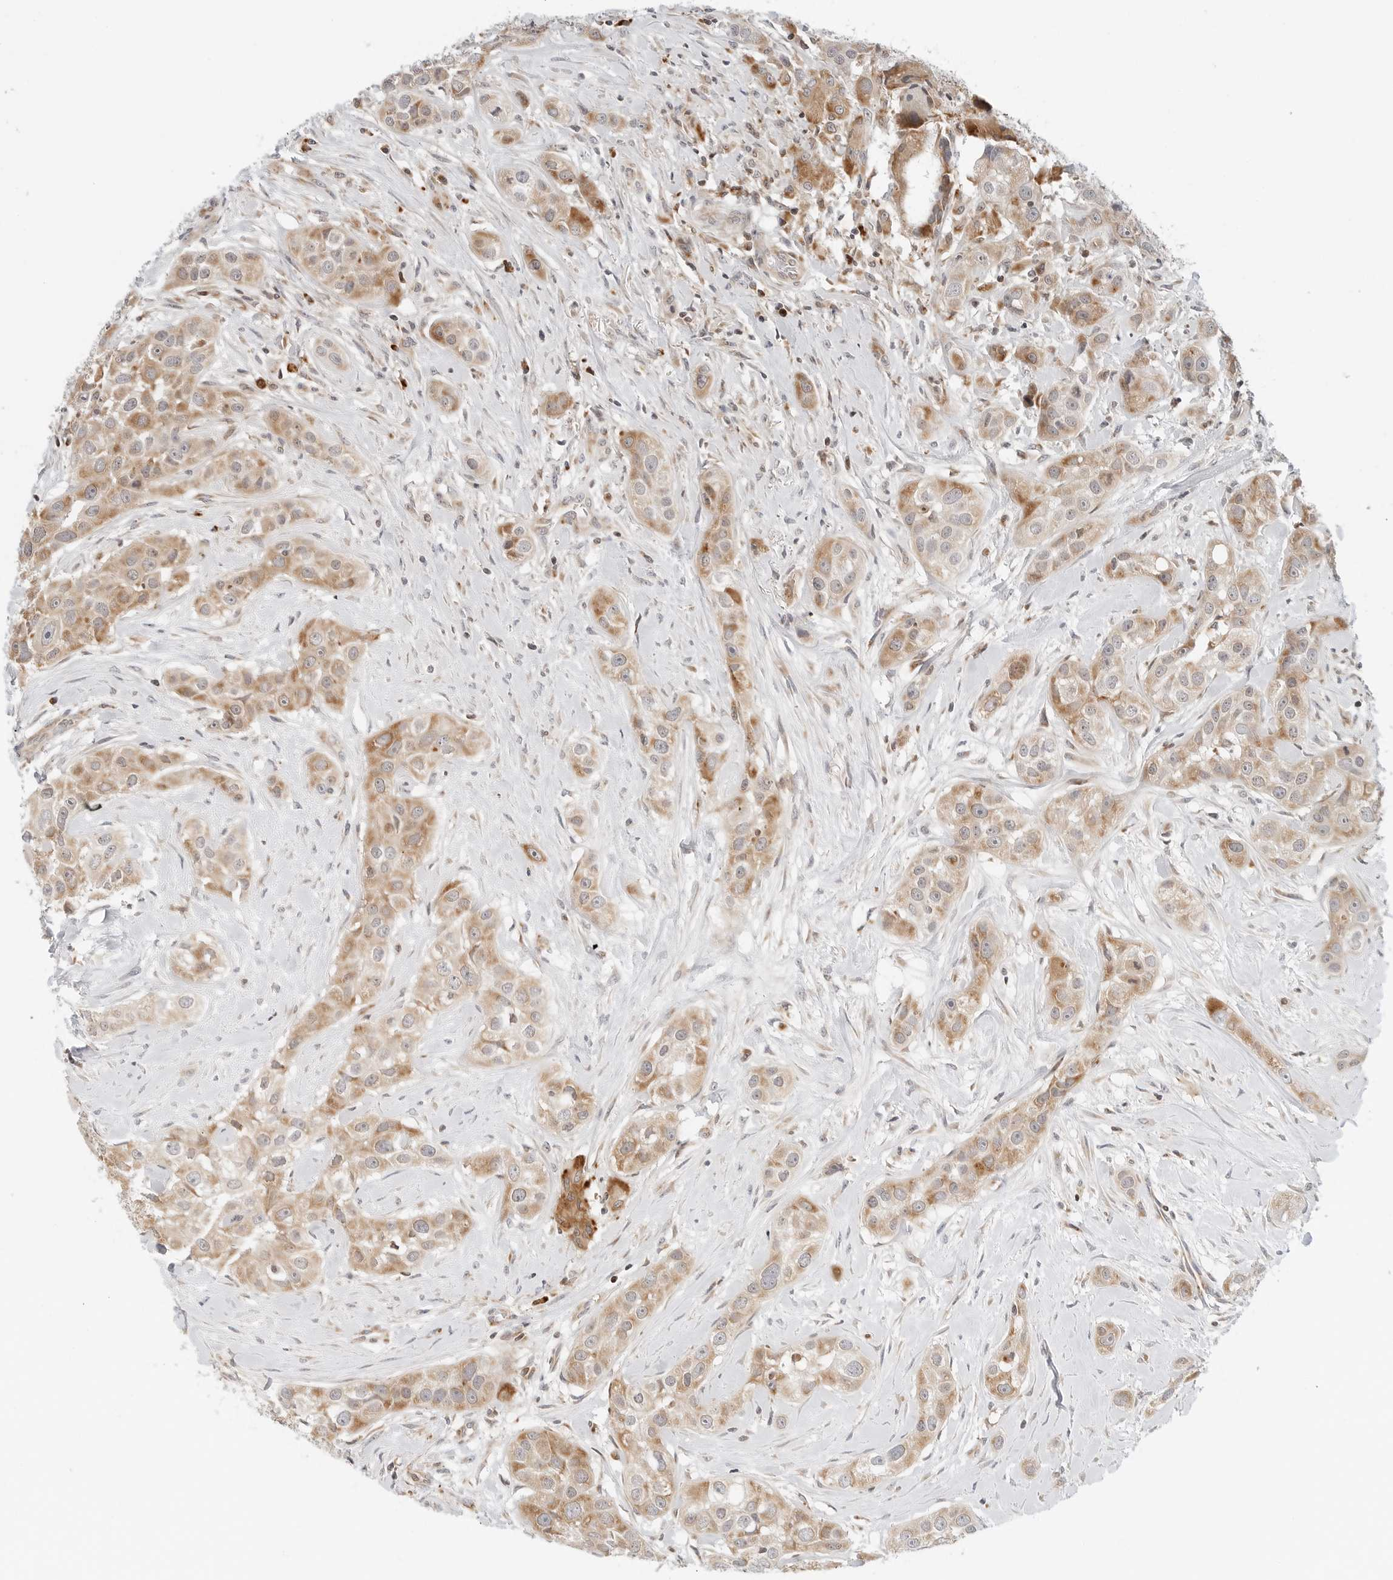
{"staining": {"intensity": "moderate", "quantity": ">75%", "location": "cytoplasmic/membranous"}, "tissue": "head and neck cancer", "cell_type": "Tumor cells", "image_type": "cancer", "snomed": [{"axis": "morphology", "description": "Normal tissue, NOS"}, {"axis": "morphology", "description": "Squamous cell carcinoma, NOS"}, {"axis": "topography", "description": "Skeletal muscle"}, {"axis": "topography", "description": "Head-Neck"}], "caption": "Immunohistochemistry (IHC) staining of head and neck squamous cell carcinoma, which demonstrates medium levels of moderate cytoplasmic/membranous expression in approximately >75% of tumor cells indicating moderate cytoplasmic/membranous protein staining. The staining was performed using DAB (3,3'-diaminobenzidine) (brown) for protein detection and nuclei were counterstained in hematoxylin (blue).", "gene": "DYRK4", "patient": {"sex": "male", "age": 51}}